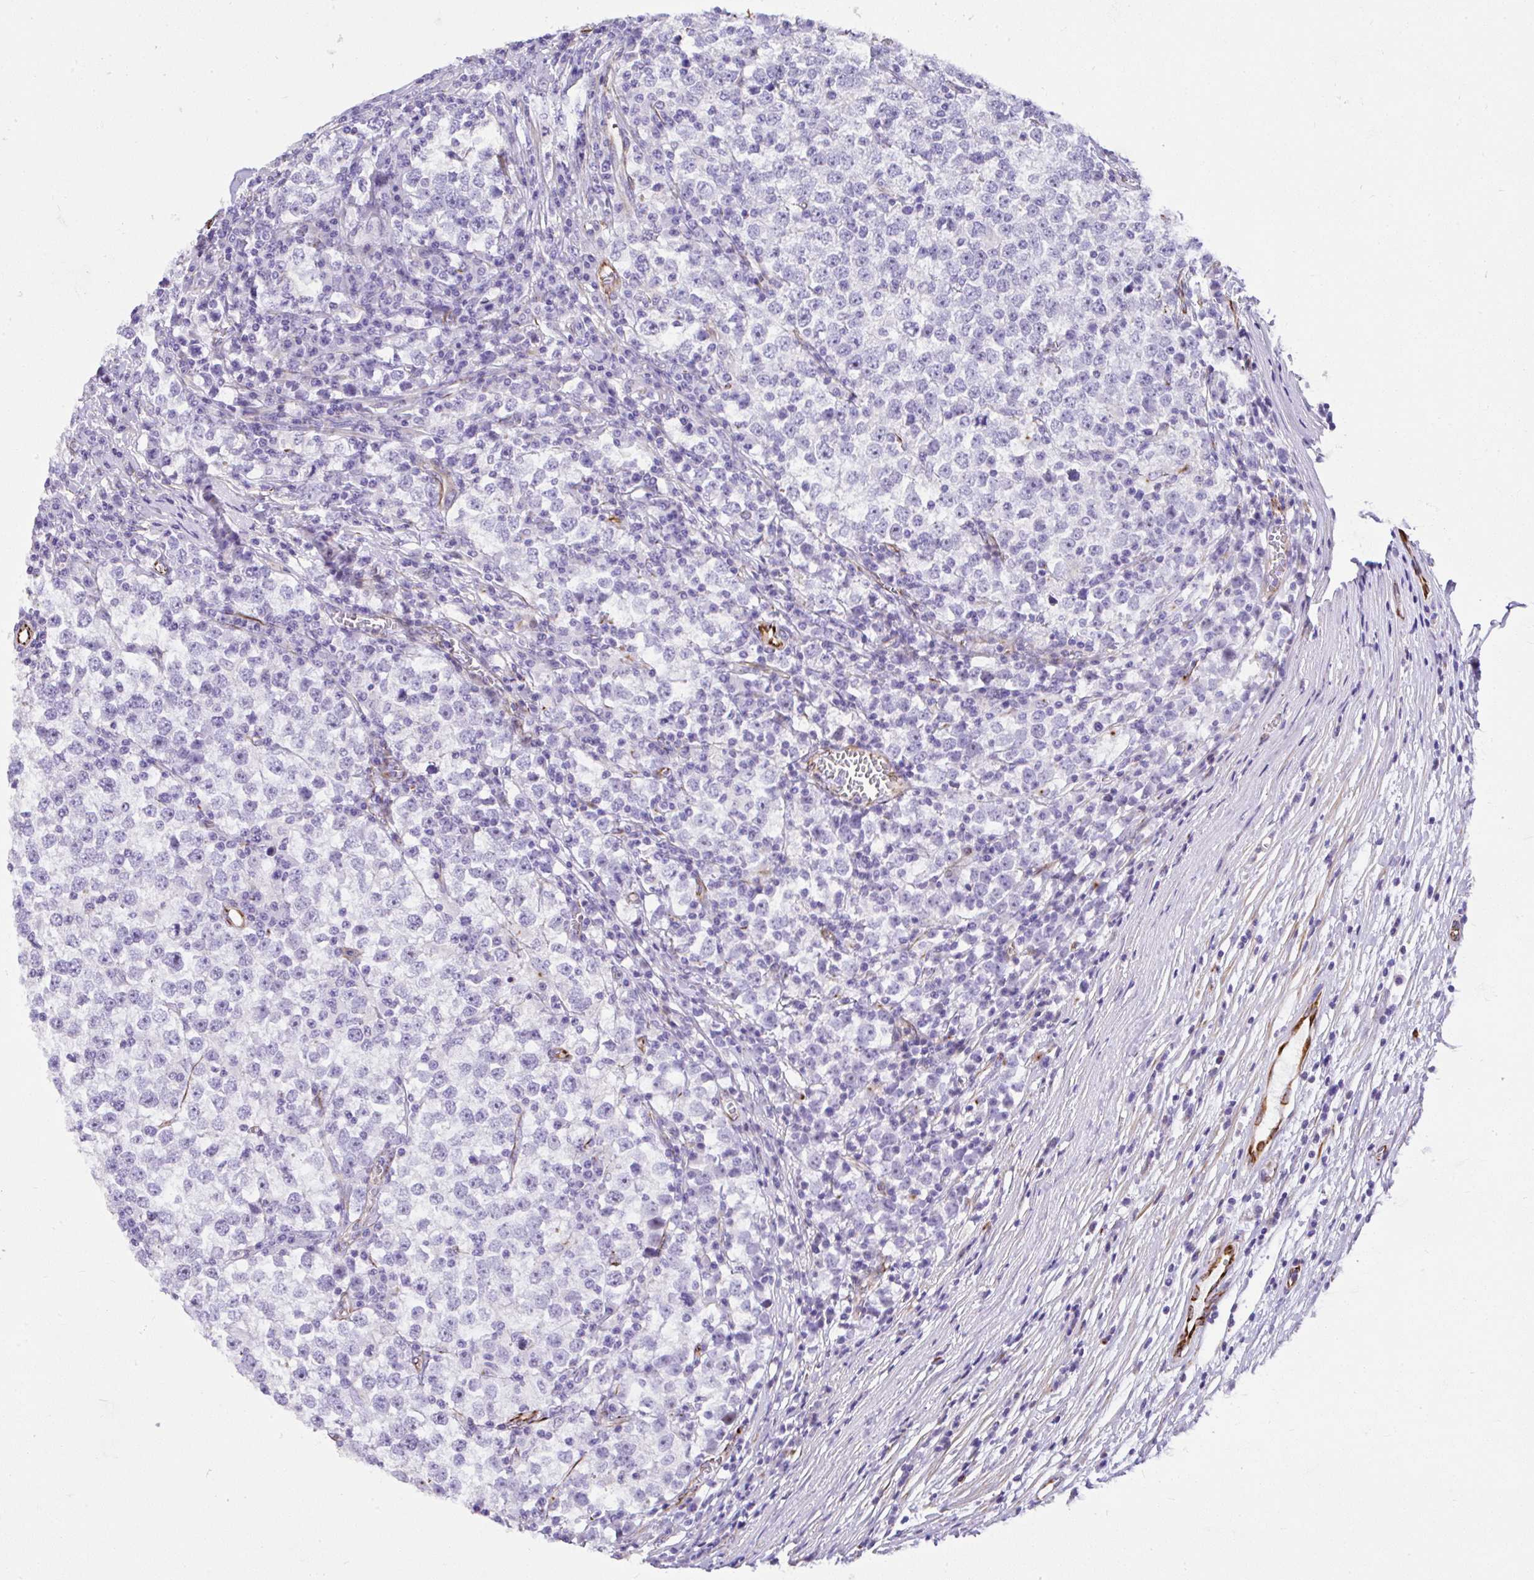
{"staining": {"intensity": "negative", "quantity": "none", "location": "none"}, "tissue": "testis cancer", "cell_type": "Tumor cells", "image_type": "cancer", "snomed": [{"axis": "morphology", "description": "Seminoma, NOS"}, {"axis": "topography", "description": "Testis"}], "caption": "Human testis cancer (seminoma) stained for a protein using immunohistochemistry (IHC) displays no expression in tumor cells.", "gene": "DEPDC5", "patient": {"sex": "male", "age": 65}}